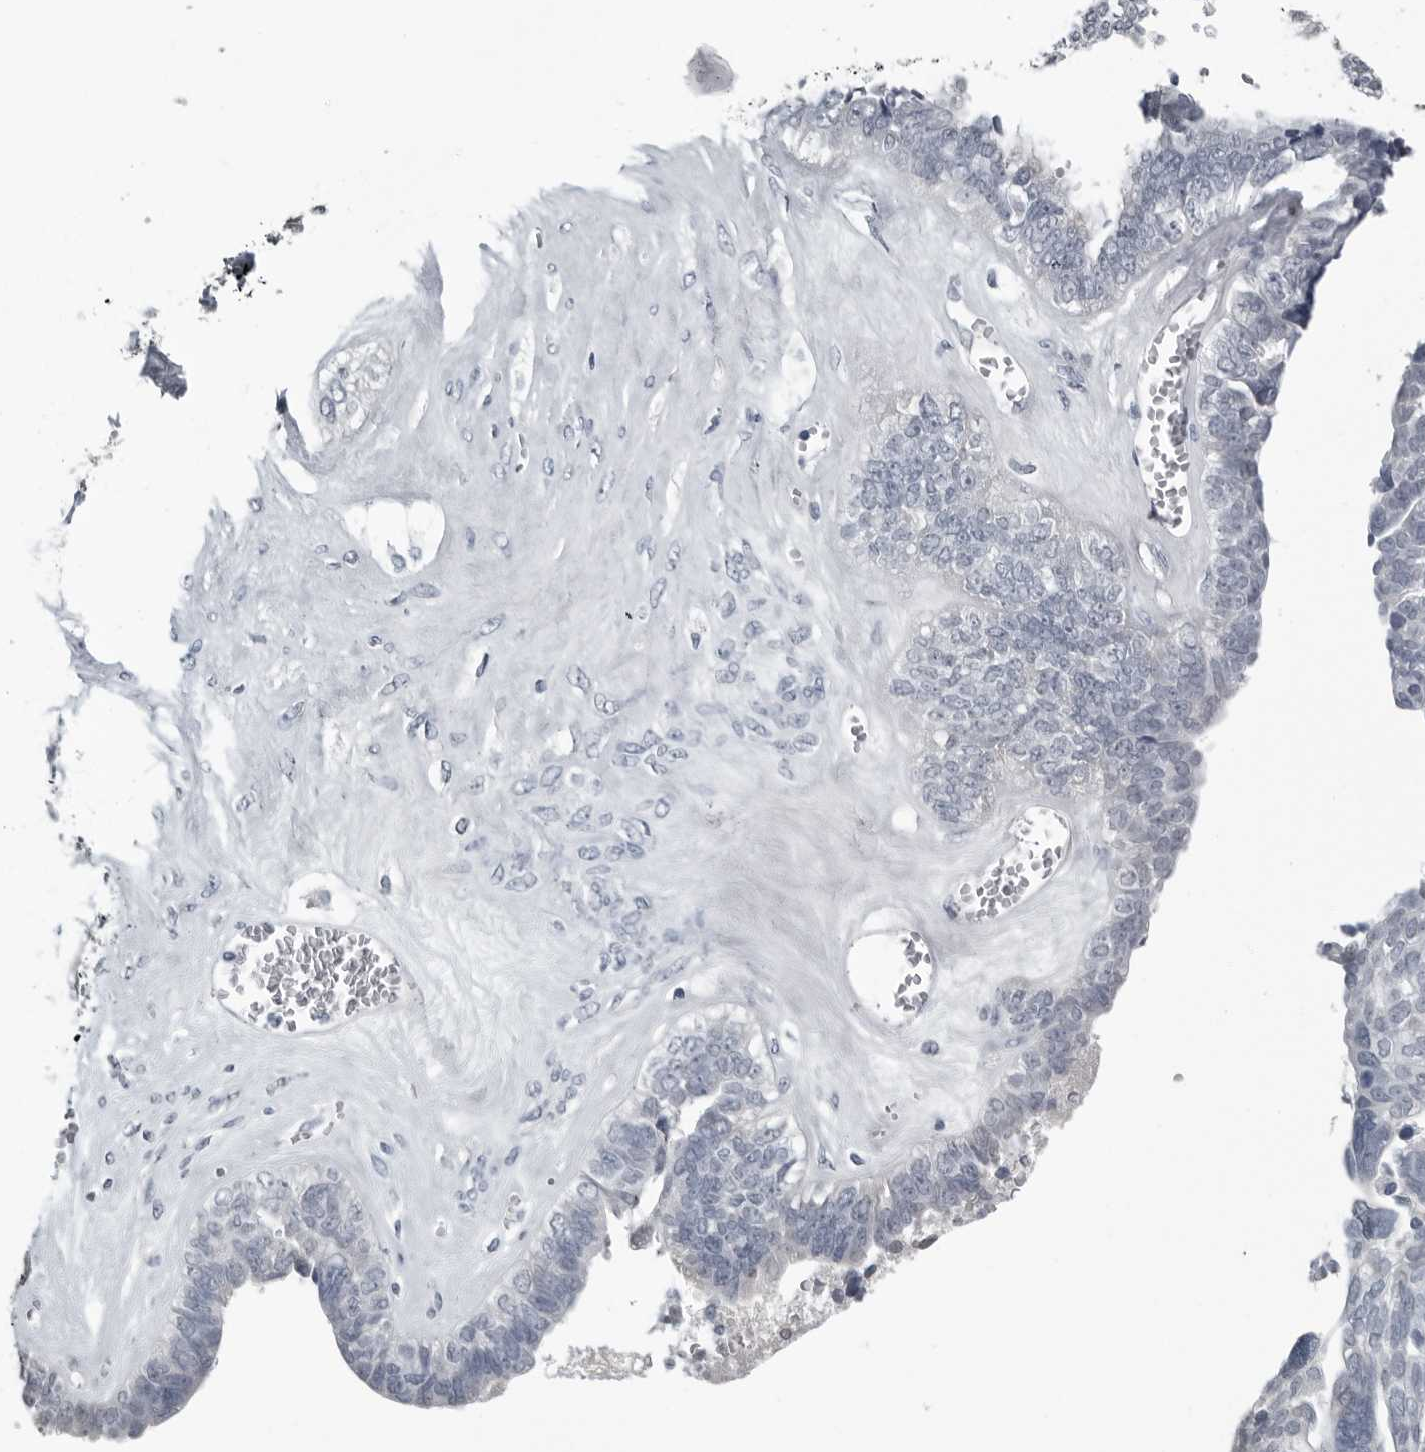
{"staining": {"intensity": "negative", "quantity": "none", "location": "none"}, "tissue": "ovarian cancer", "cell_type": "Tumor cells", "image_type": "cancer", "snomed": [{"axis": "morphology", "description": "Cystadenocarcinoma, serous, NOS"}, {"axis": "topography", "description": "Ovary"}], "caption": "Ovarian cancer was stained to show a protein in brown. There is no significant expression in tumor cells. The staining was performed using DAB to visualize the protein expression in brown, while the nuclei were stained in blue with hematoxylin (Magnification: 20x).", "gene": "PRRX2", "patient": {"sex": "female", "age": 79}}